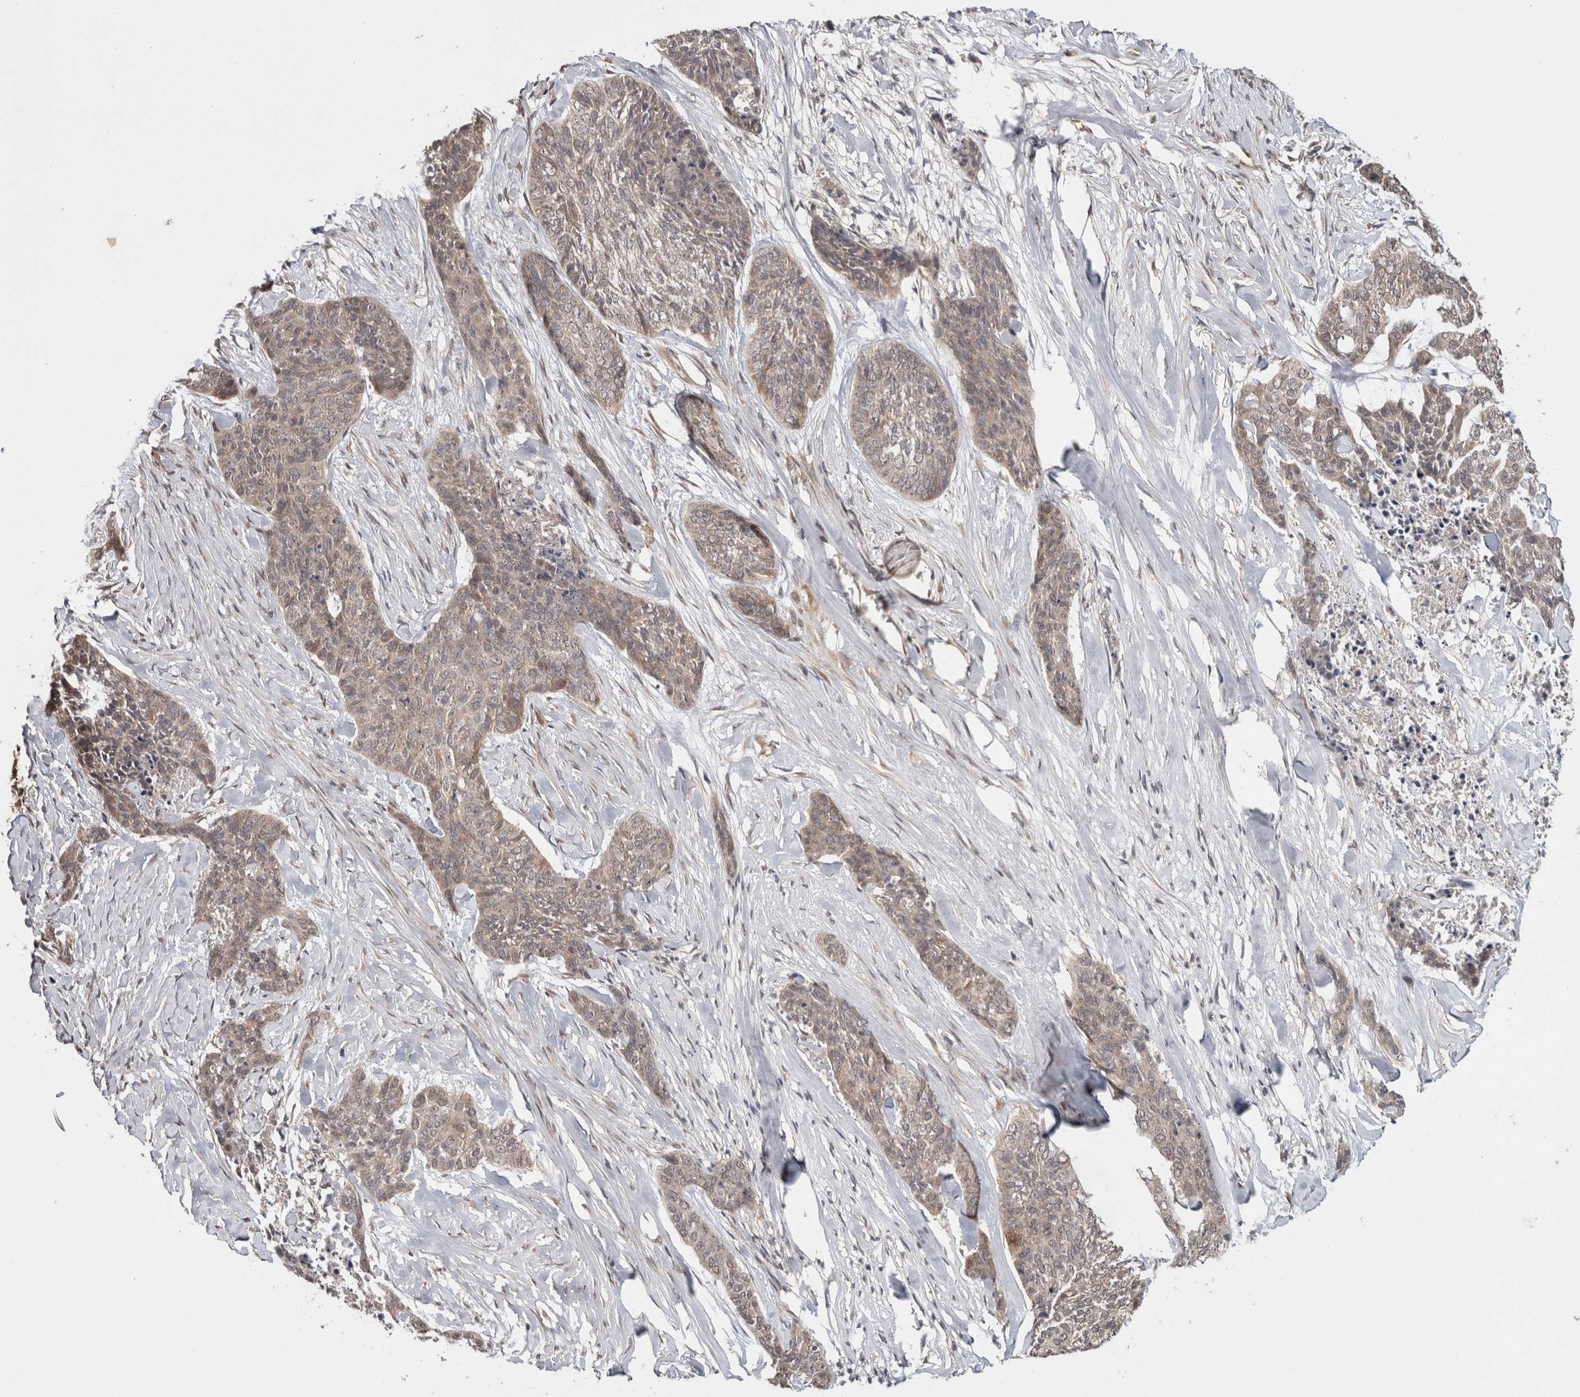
{"staining": {"intensity": "weak", "quantity": "25%-75%", "location": "cytoplasmic/membranous"}, "tissue": "skin cancer", "cell_type": "Tumor cells", "image_type": "cancer", "snomed": [{"axis": "morphology", "description": "Basal cell carcinoma"}, {"axis": "topography", "description": "Skin"}], "caption": "Skin basal cell carcinoma was stained to show a protein in brown. There is low levels of weak cytoplasmic/membranous expression in approximately 25%-75% of tumor cells. (DAB = brown stain, brightfield microscopy at high magnification).", "gene": "HMOX2", "patient": {"sex": "female", "age": 64}}